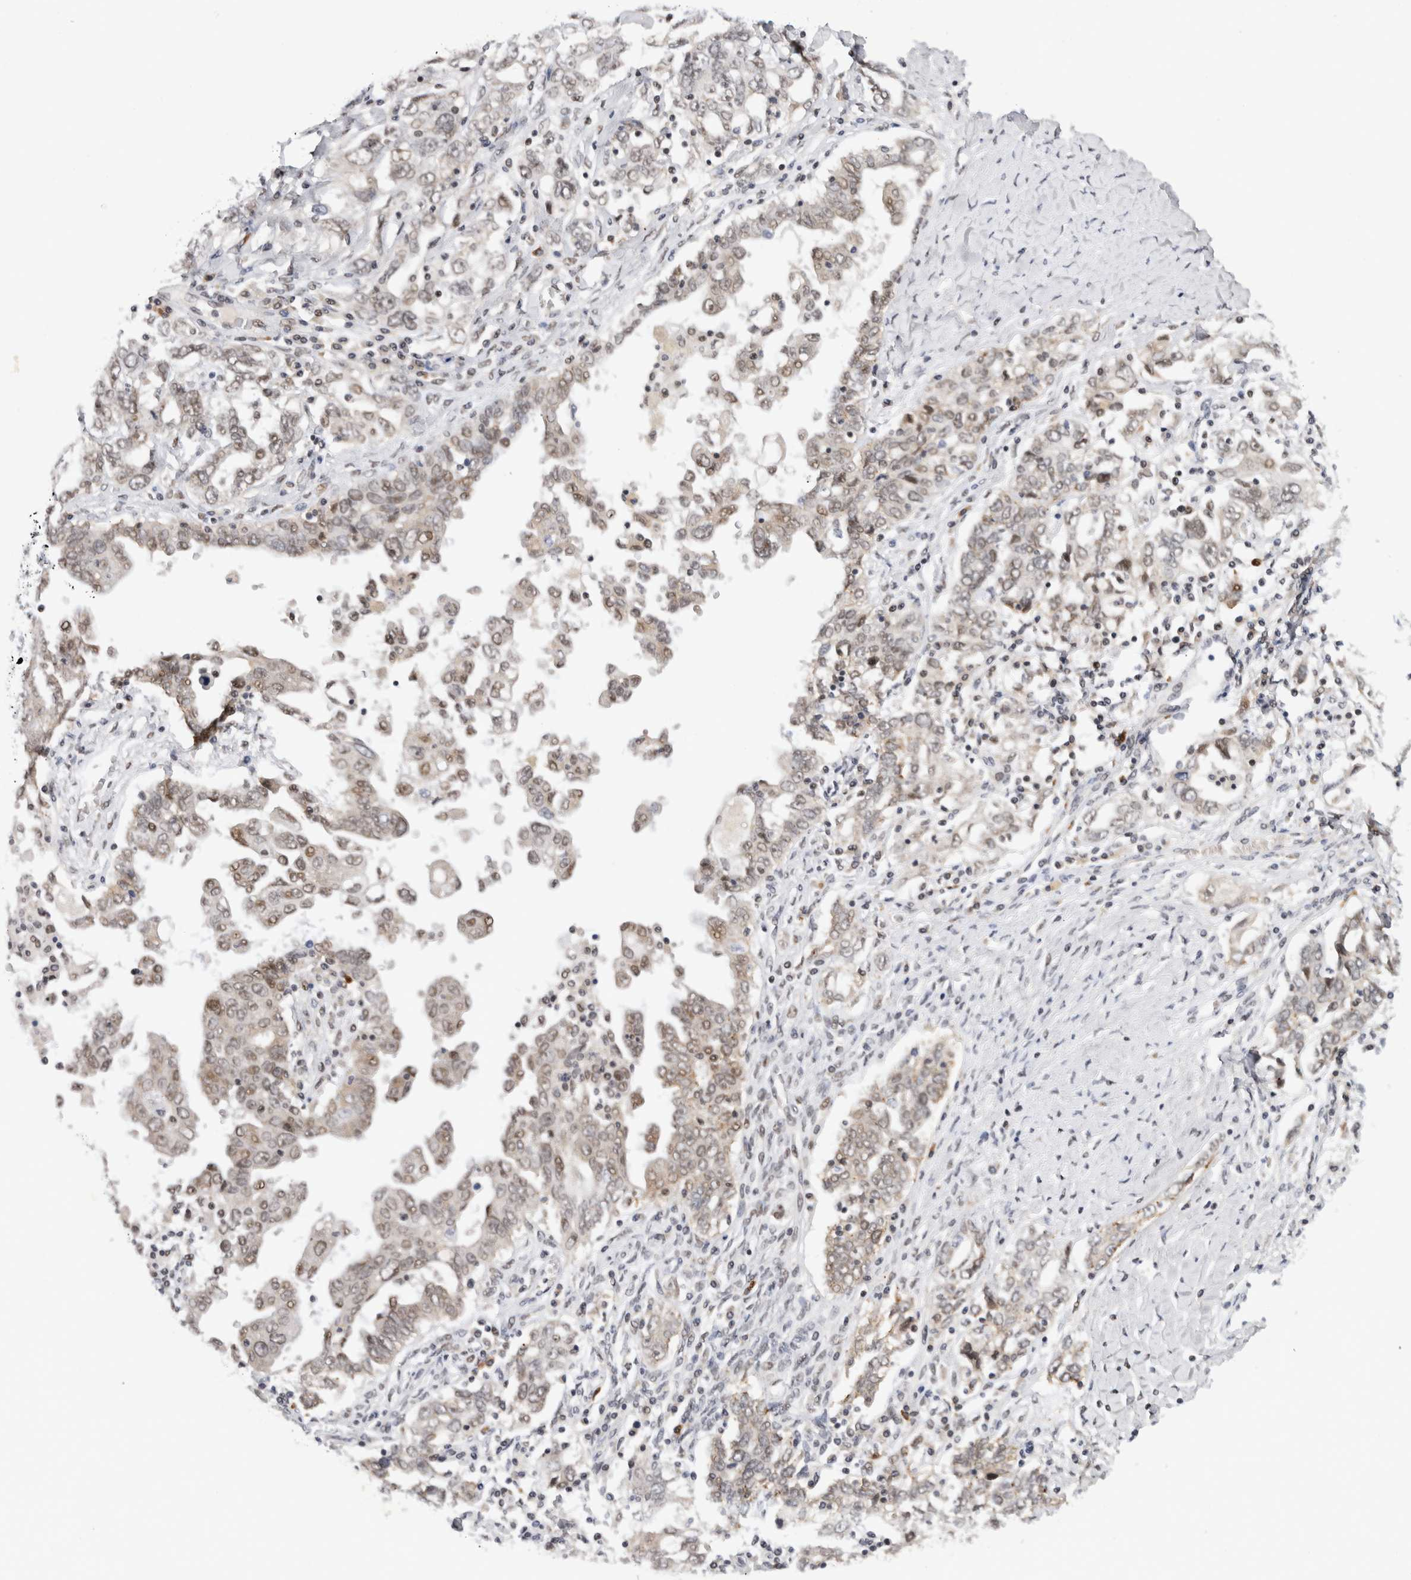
{"staining": {"intensity": "weak", "quantity": ">75%", "location": "nuclear"}, "tissue": "ovarian cancer", "cell_type": "Tumor cells", "image_type": "cancer", "snomed": [{"axis": "morphology", "description": "Carcinoma, endometroid"}, {"axis": "topography", "description": "Ovary"}], "caption": "DAB immunohistochemical staining of human endometroid carcinoma (ovarian) demonstrates weak nuclear protein positivity in approximately >75% of tumor cells.", "gene": "HESX1", "patient": {"sex": "female", "age": 62}}